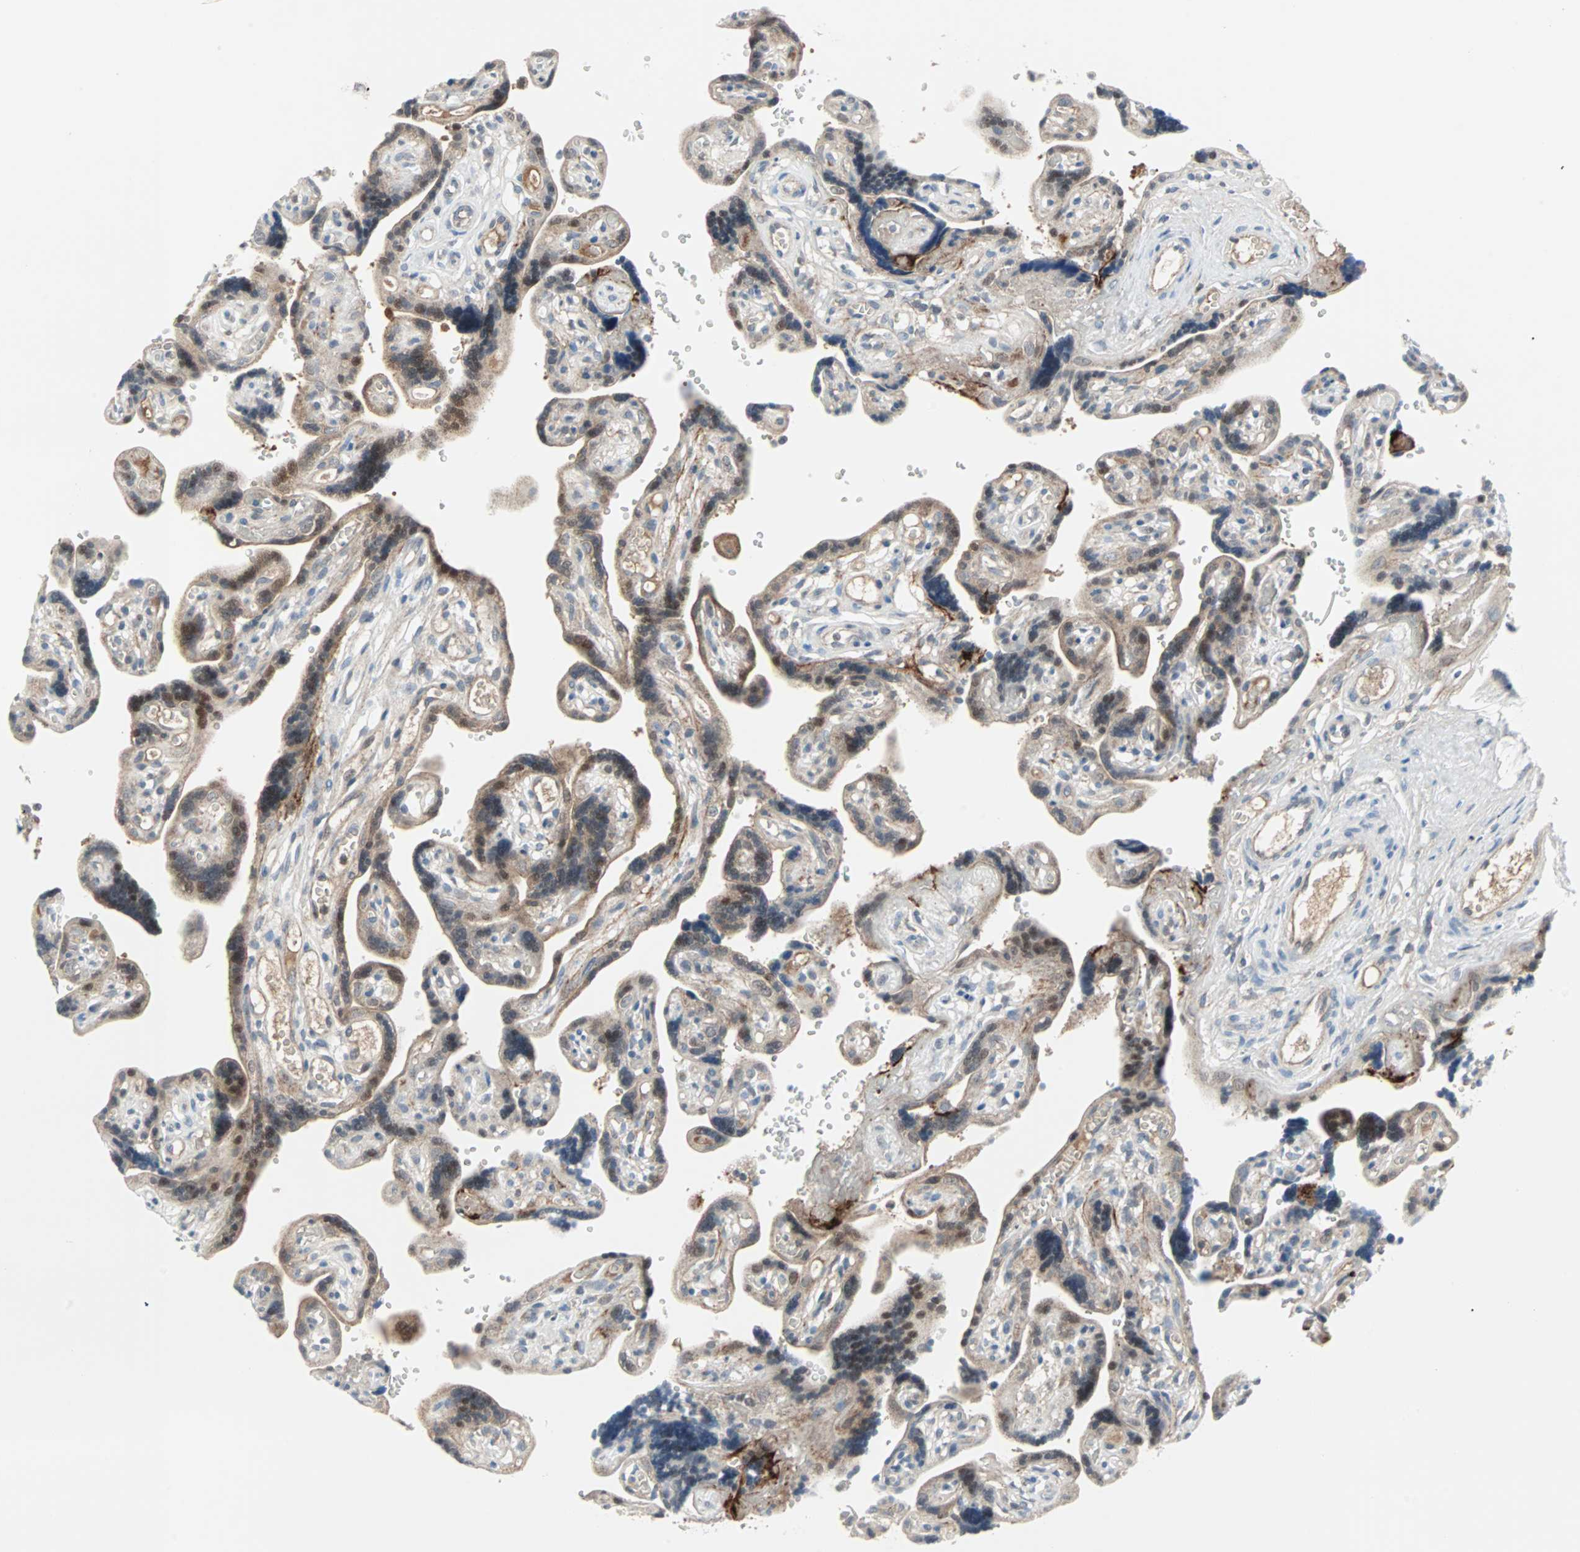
{"staining": {"intensity": "moderate", "quantity": ">75%", "location": "cytoplasmic/membranous"}, "tissue": "placenta", "cell_type": "Decidual cells", "image_type": "normal", "snomed": [{"axis": "morphology", "description": "Normal tissue, NOS"}, {"axis": "topography", "description": "Placenta"}], "caption": "Immunohistochemistry of unremarkable placenta reveals medium levels of moderate cytoplasmic/membranous staining in about >75% of decidual cells.", "gene": "CASP3", "patient": {"sex": "female", "age": 30}}